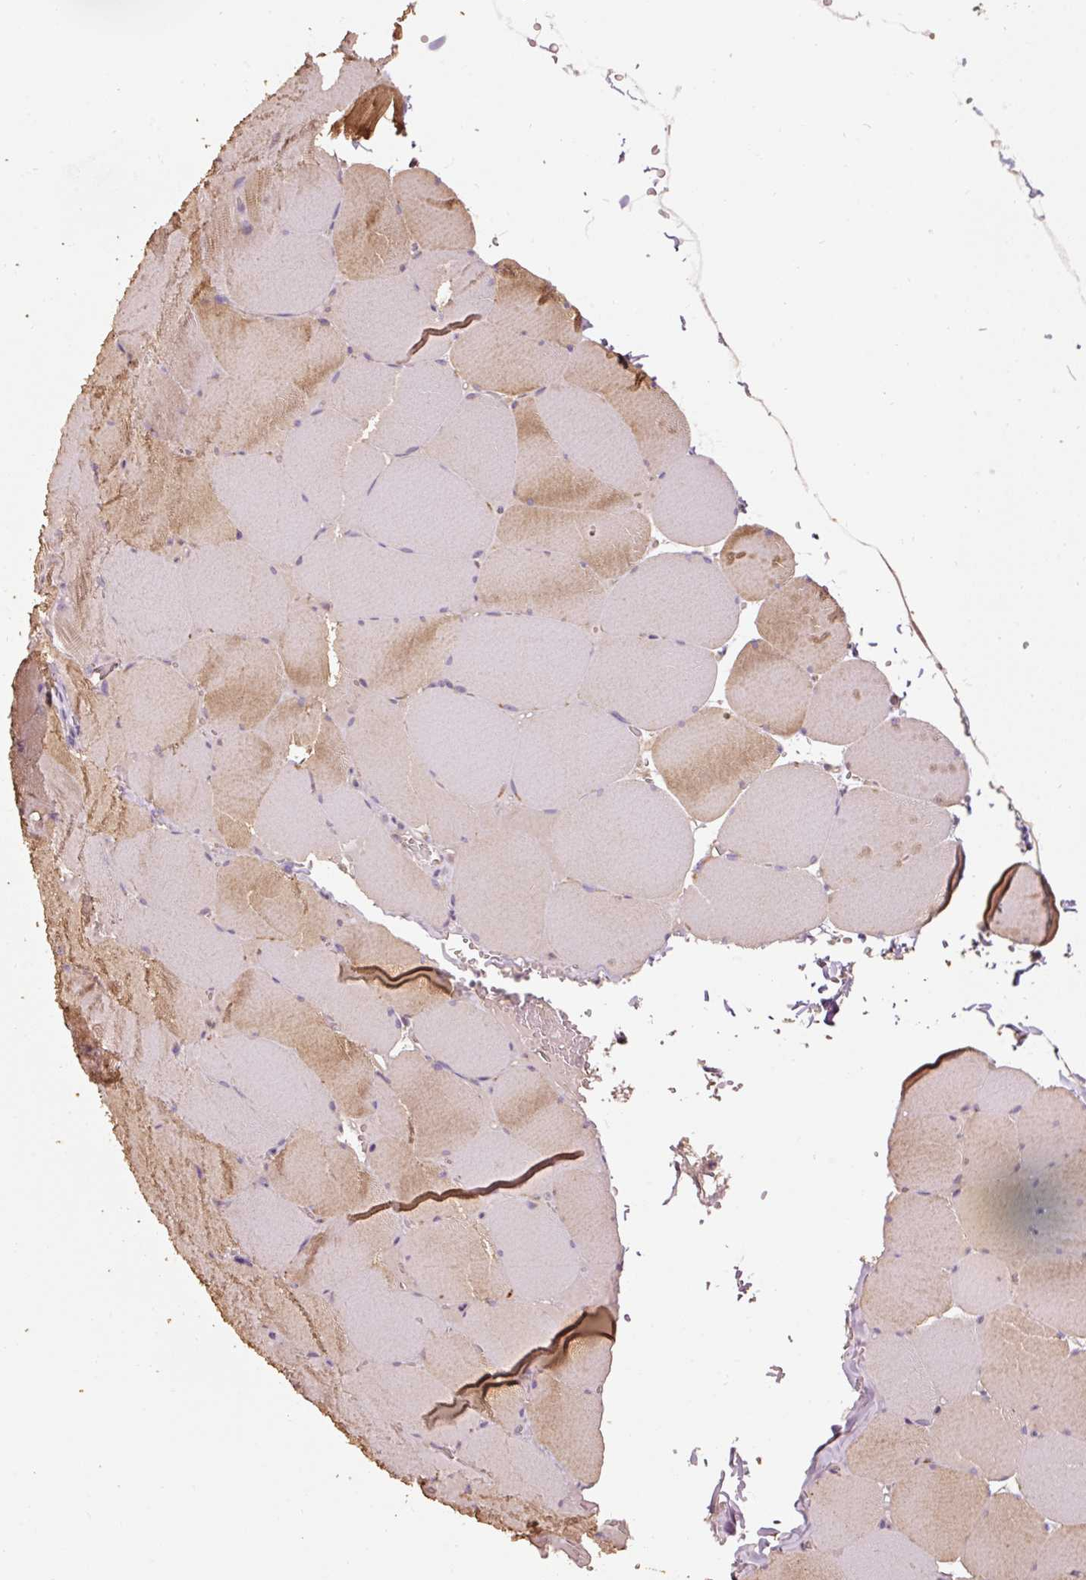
{"staining": {"intensity": "moderate", "quantity": "25%-75%", "location": "cytoplasmic/membranous"}, "tissue": "skeletal muscle", "cell_type": "Myocytes", "image_type": "normal", "snomed": [{"axis": "morphology", "description": "Normal tissue, NOS"}, {"axis": "topography", "description": "Skeletal muscle"}, {"axis": "topography", "description": "Head-Neck"}], "caption": "Normal skeletal muscle reveals moderate cytoplasmic/membranous positivity in about 25%-75% of myocytes, visualized by immunohistochemistry.", "gene": "EFHC1", "patient": {"sex": "male", "age": 66}}